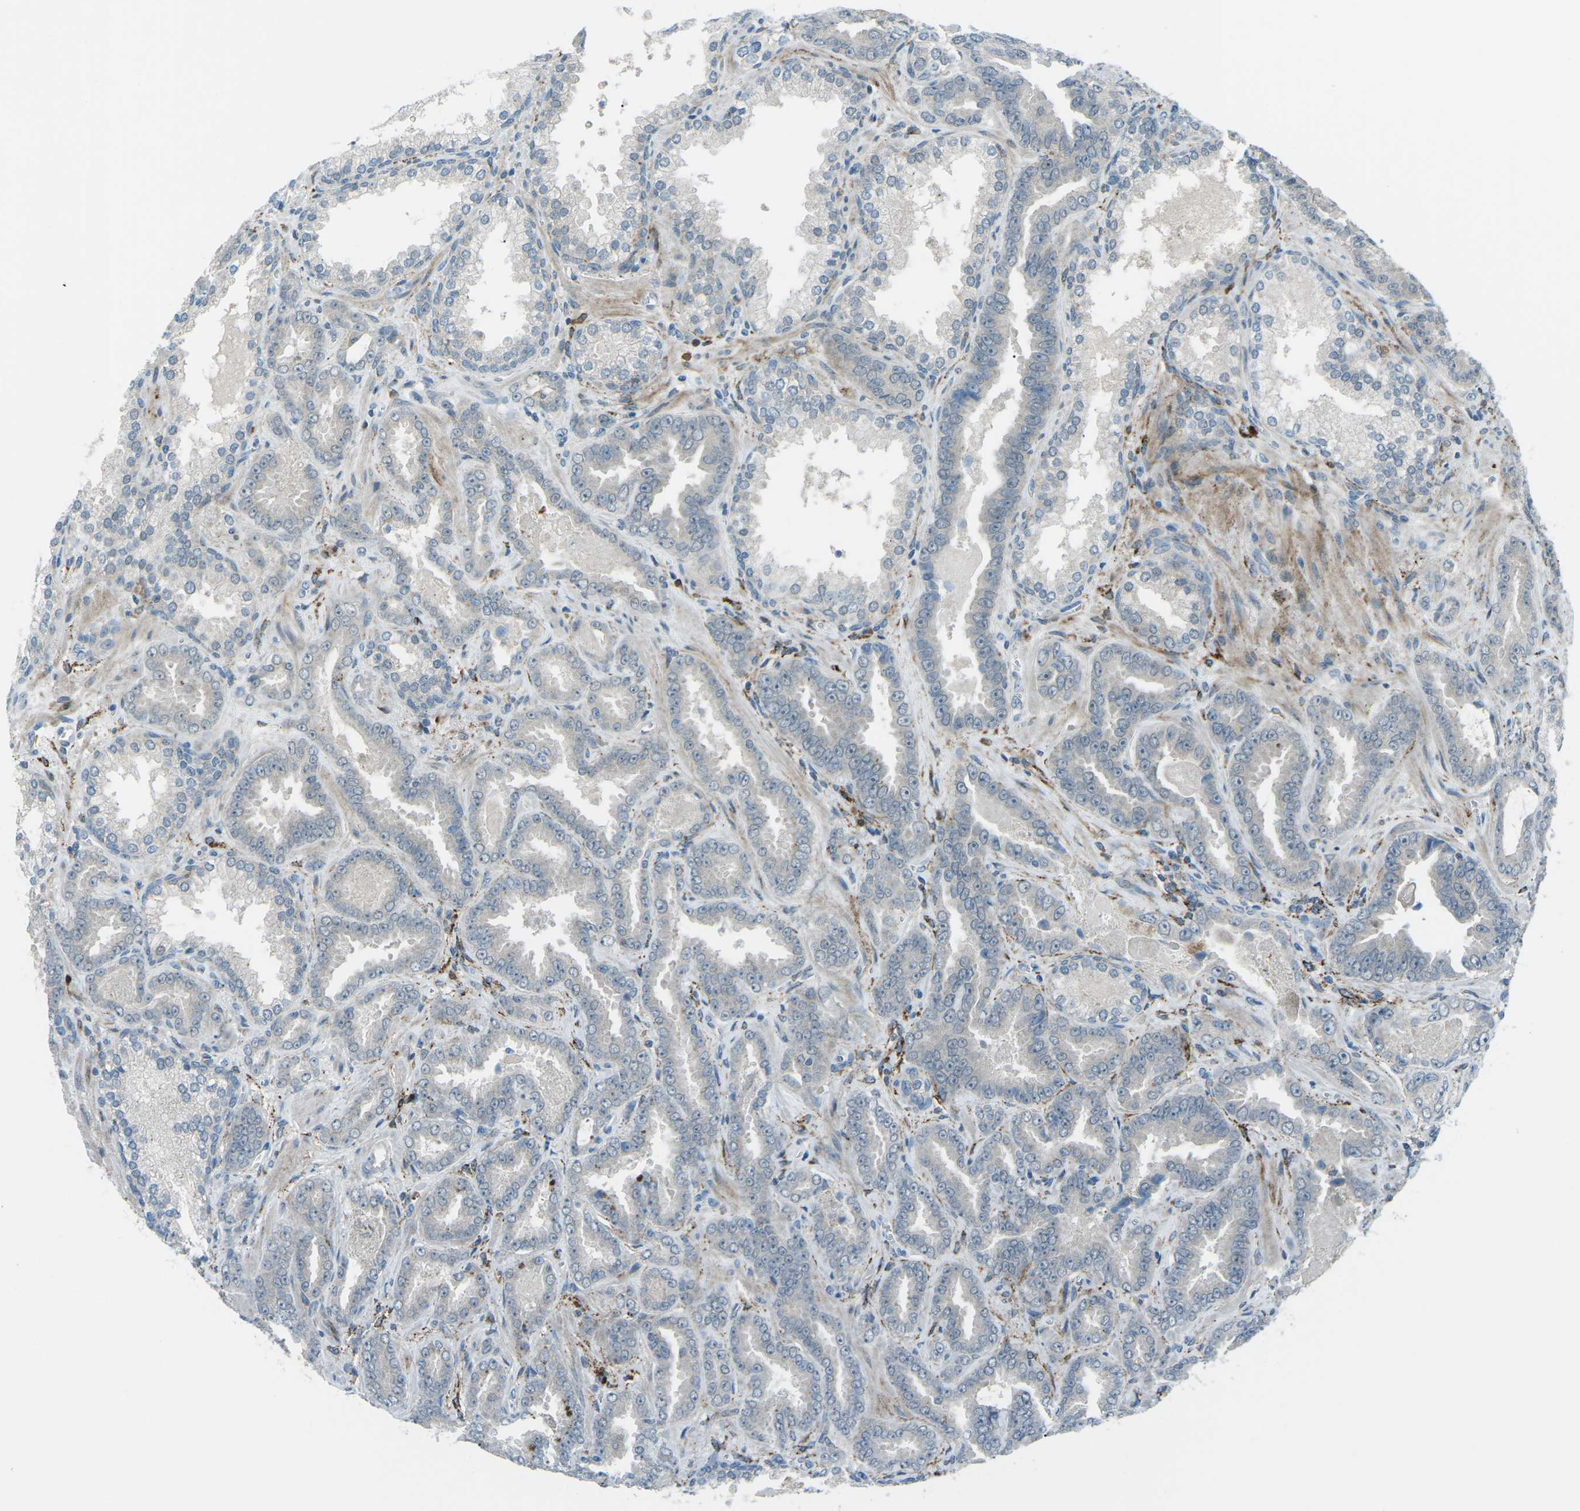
{"staining": {"intensity": "negative", "quantity": "none", "location": "none"}, "tissue": "prostate cancer", "cell_type": "Tumor cells", "image_type": "cancer", "snomed": [{"axis": "morphology", "description": "Adenocarcinoma, Low grade"}, {"axis": "topography", "description": "Prostate"}], "caption": "IHC photomicrograph of neoplastic tissue: human prostate adenocarcinoma (low-grade) stained with DAB (3,3'-diaminobenzidine) displays no significant protein positivity in tumor cells. (DAB (3,3'-diaminobenzidine) immunohistochemistry, high magnification).", "gene": "PRKCA", "patient": {"sex": "male", "age": 60}}